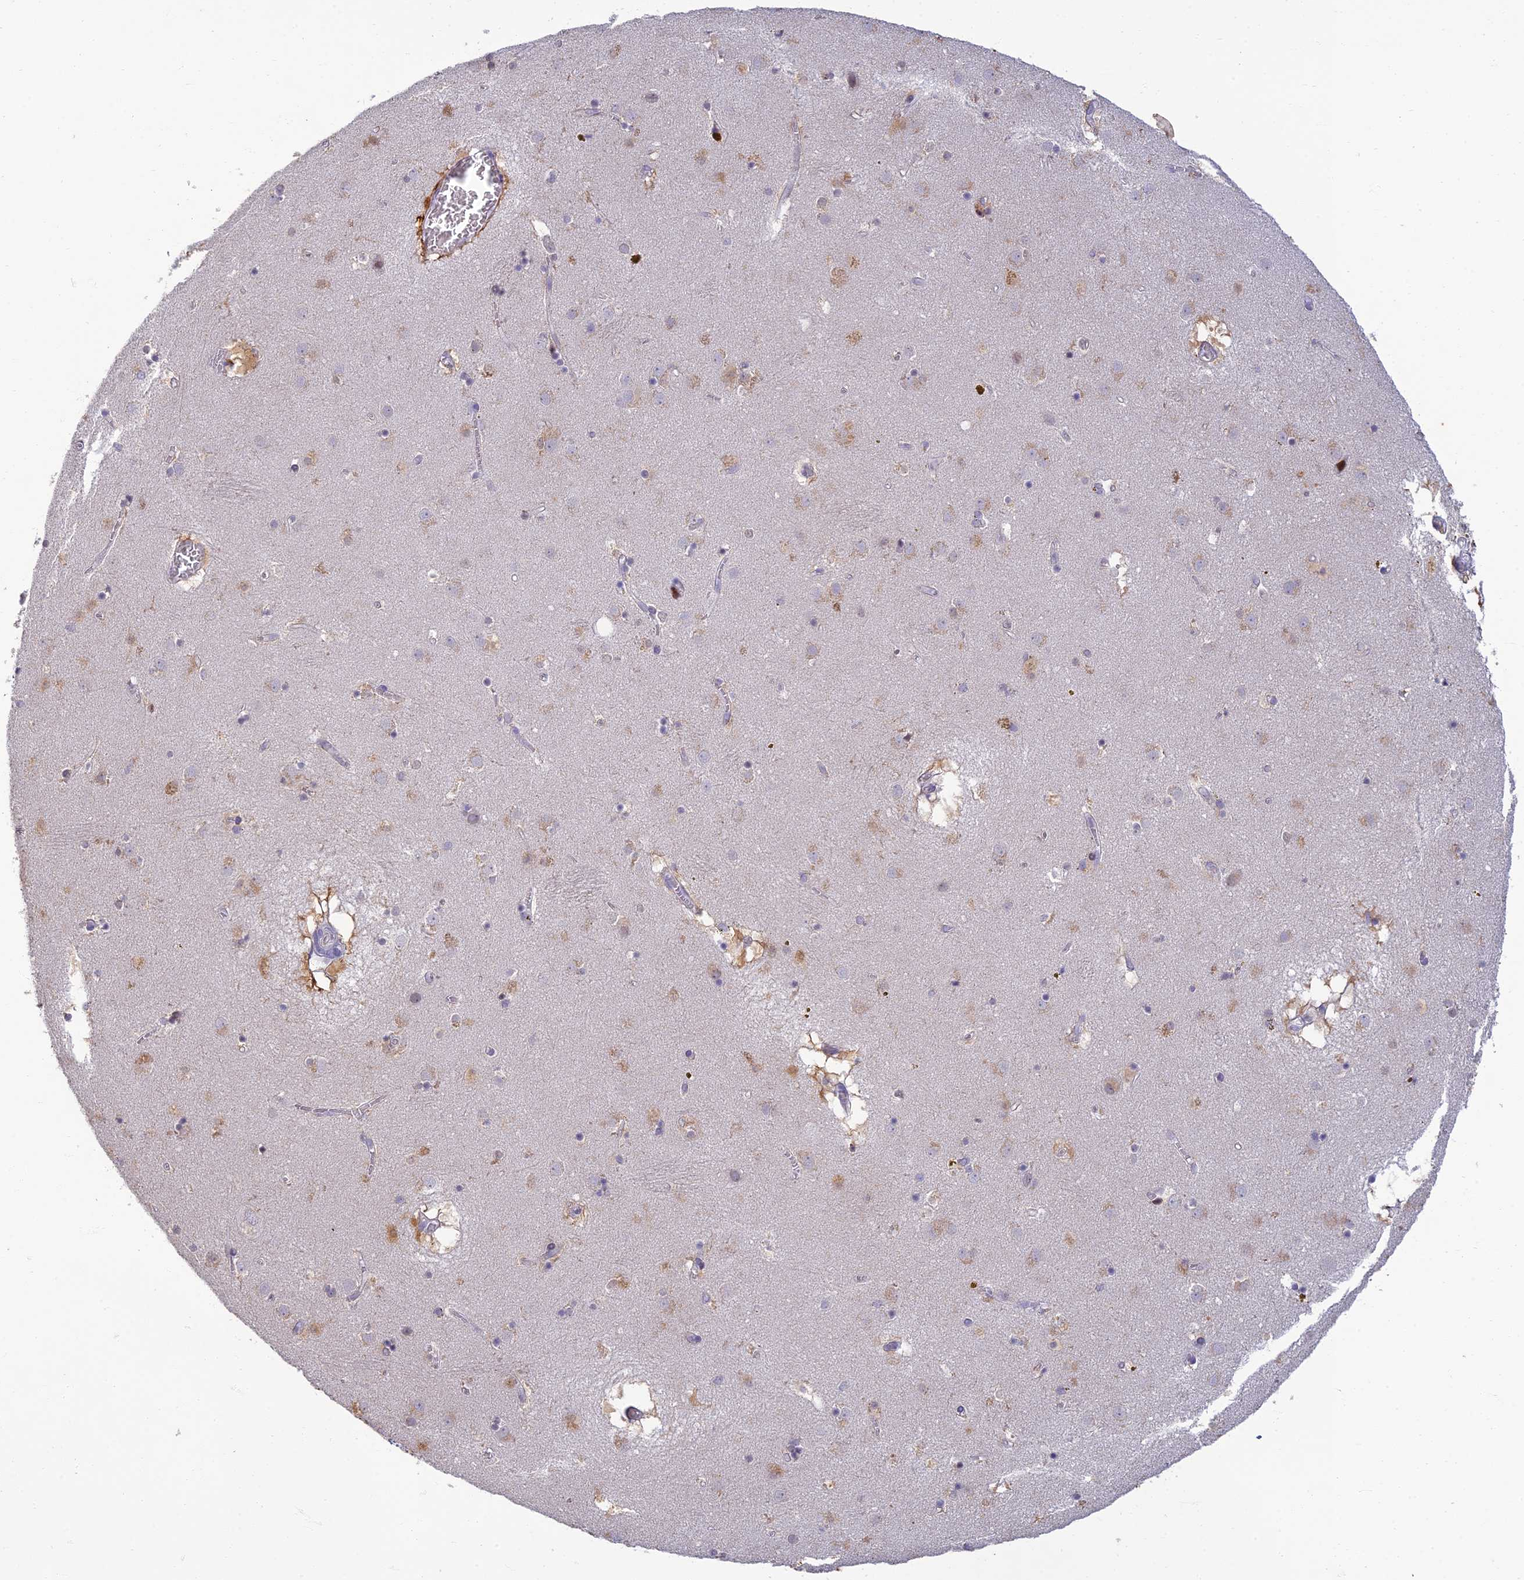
{"staining": {"intensity": "moderate", "quantity": "<25%", "location": "cytoplasmic/membranous"}, "tissue": "caudate", "cell_type": "Glial cells", "image_type": "normal", "snomed": [{"axis": "morphology", "description": "Normal tissue, NOS"}, {"axis": "topography", "description": "Lateral ventricle wall"}], "caption": "Brown immunohistochemical staining in benign human caudate displays moderate cytoplasmic/membranous staining in approximately <25% of glial cells. (brown staining indicates protein expression, while blue staining denotes nuclei).", "gene": "NEURL1", "patient": {"sex": "male", "age": 70}}